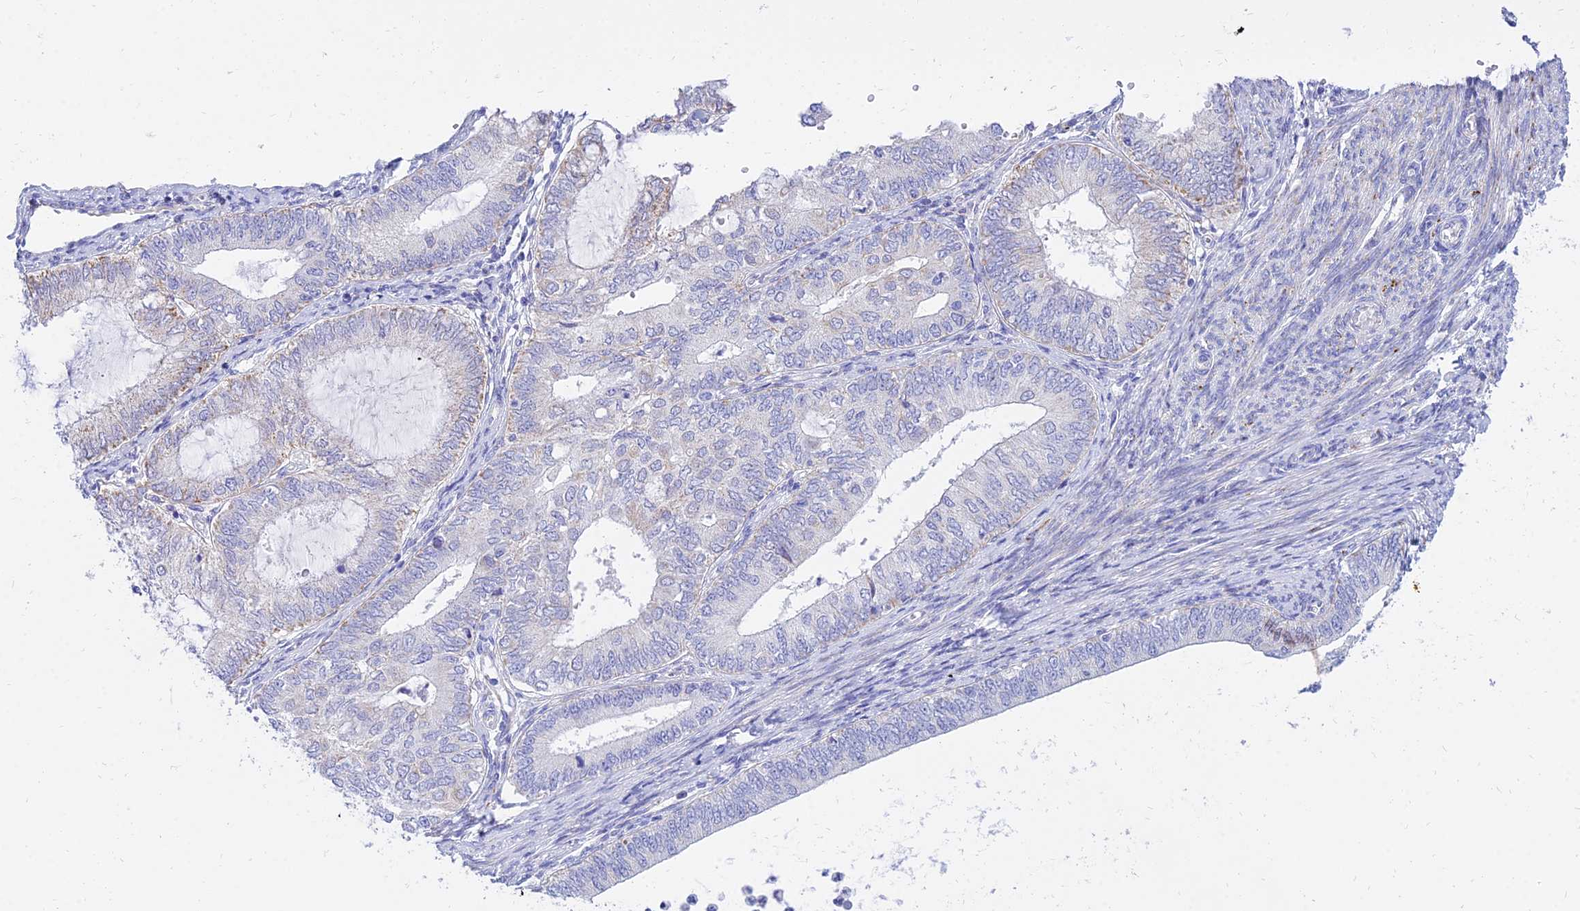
{"staining": {"intensity": "weak", "quantity": "<25%", "location": "cytoplasmic/membranous"}, "tissue": "endometrial cancer", "cell_type": "Tumor cells", "image_type": "cancer", "snomed": [{"axis": "morphology", "description": "Adenocarcinoma, NOS"}, {"axis": "topography", "description": "Endometrium"}], "caption": "Immunohistochemical staining of human adenocarcinoma (endometrial) shows no significant positivity in tumor cells. Nuclei are stained in blue.", "gene": "PKN3", "patient": {"sex": "female", "age": 68}}